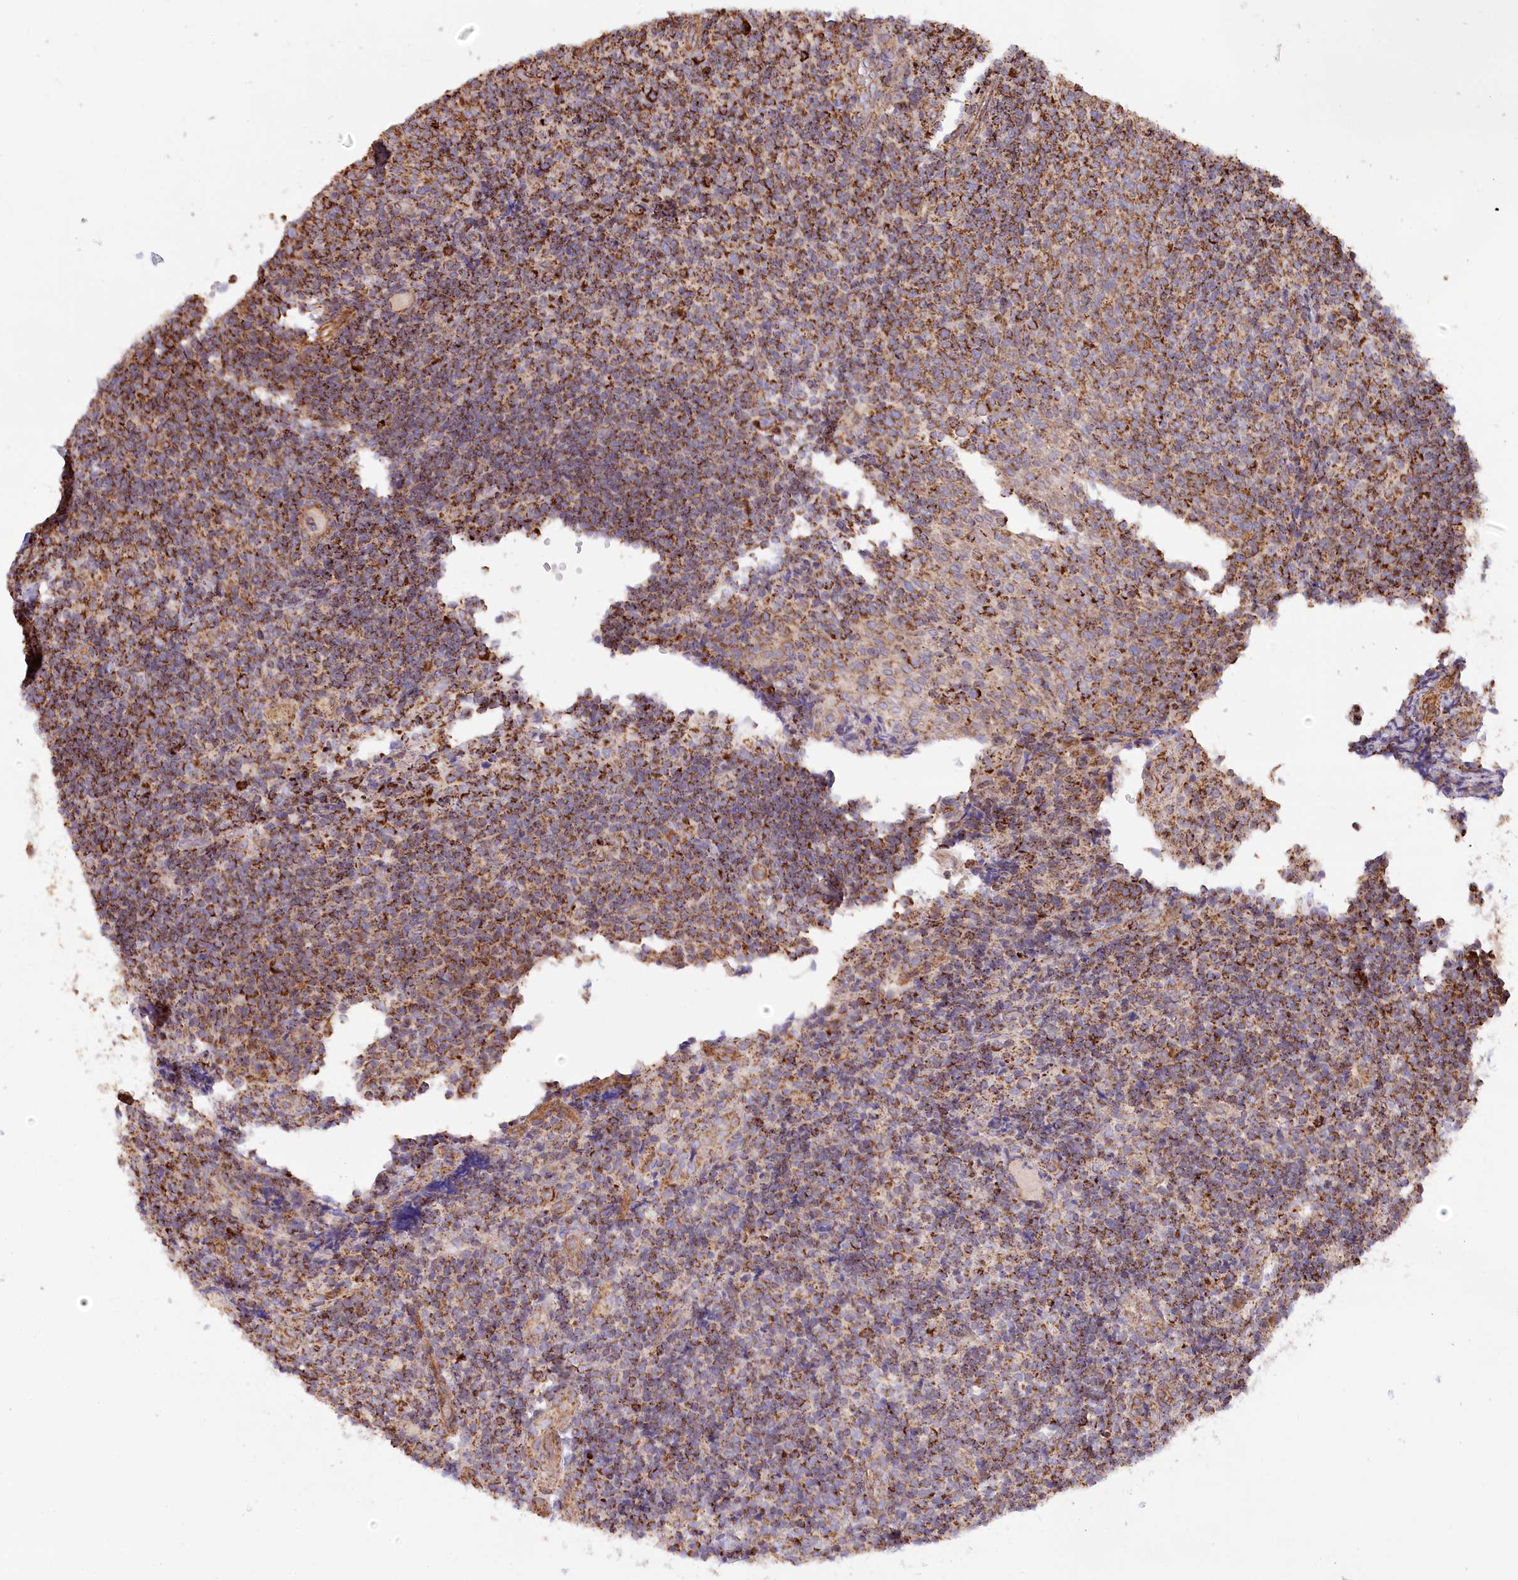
{"staining": {"intensity": "strong", "quantity": ">75%", "location": "cytoplasmic/membranous"}, "tissue": "tonsil", "cell_type": "Germinal center cells", "image_type": "normal", "snomed": [{"axis": "morphology", "description": "Normal tissue, NOS"}, {"axis": "topography", "description": "Tonsil"}], "caption": "About >75% of germinal center cells in unremarkable tonsil show strong cytoplasmic/membranous protein expression as visualized by brown immunohistochemical staining.", "gene": "UMPS", "patient": {"sex": "female", "age": 19}}